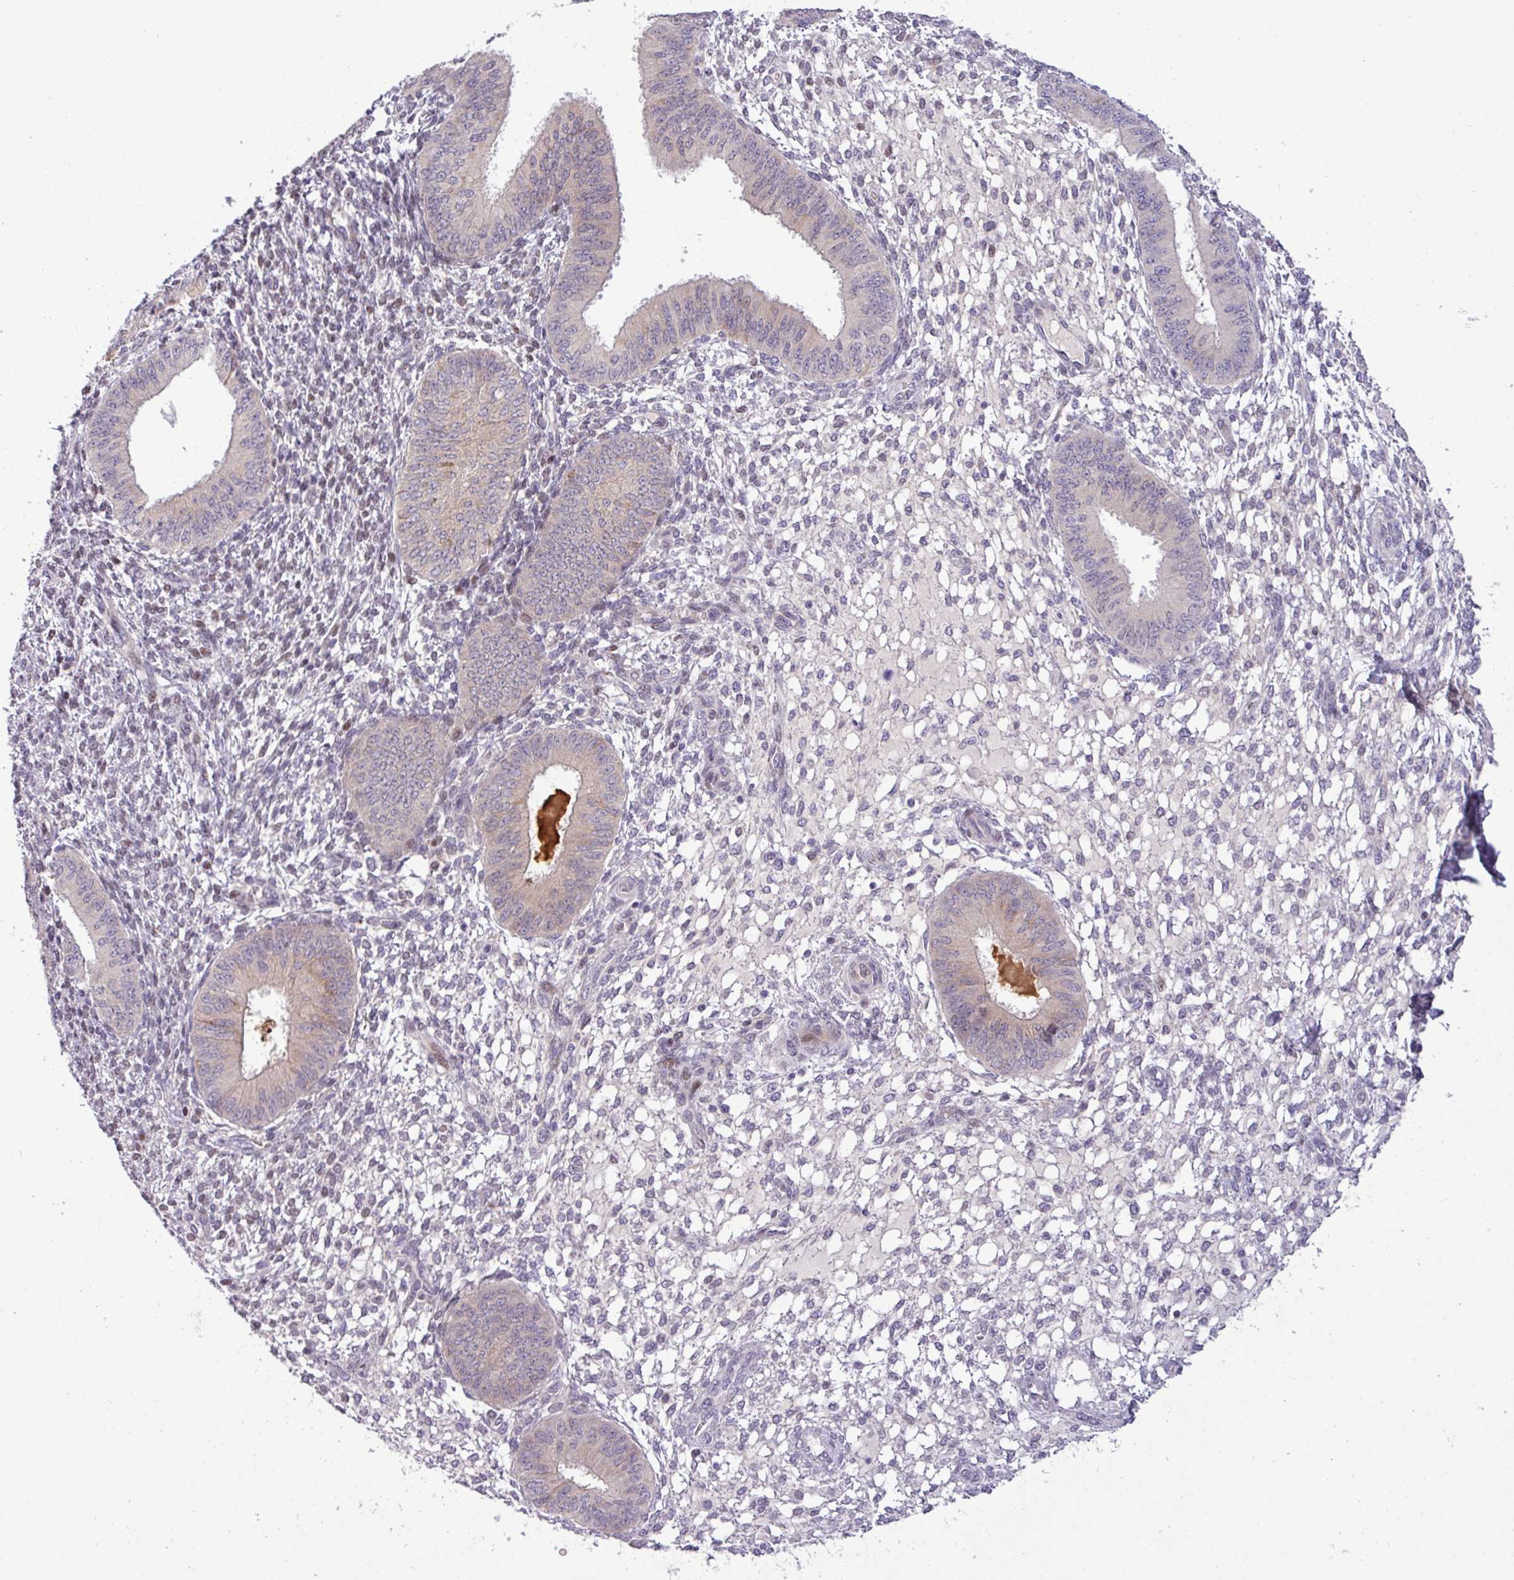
{"staining": {"intensity": "negative", "quantity": "none", "location": "none"}, "tissue": "endometrium", "cell_type": "Cells in endometrial stroma", "image_type": "normal", "snomed": [{"axis": "morphology", "description": "Normal tissue, NOS"}, {"axis": "topography", "description": "Endometrium"}], "caption": "Human endometrium stained for a protein using immunohistochemistry (IHC) reveals no staining in cells in endometrial stroma.", "gene": "SLC66A2", "patient": {"sex": "female", "age": 49}}